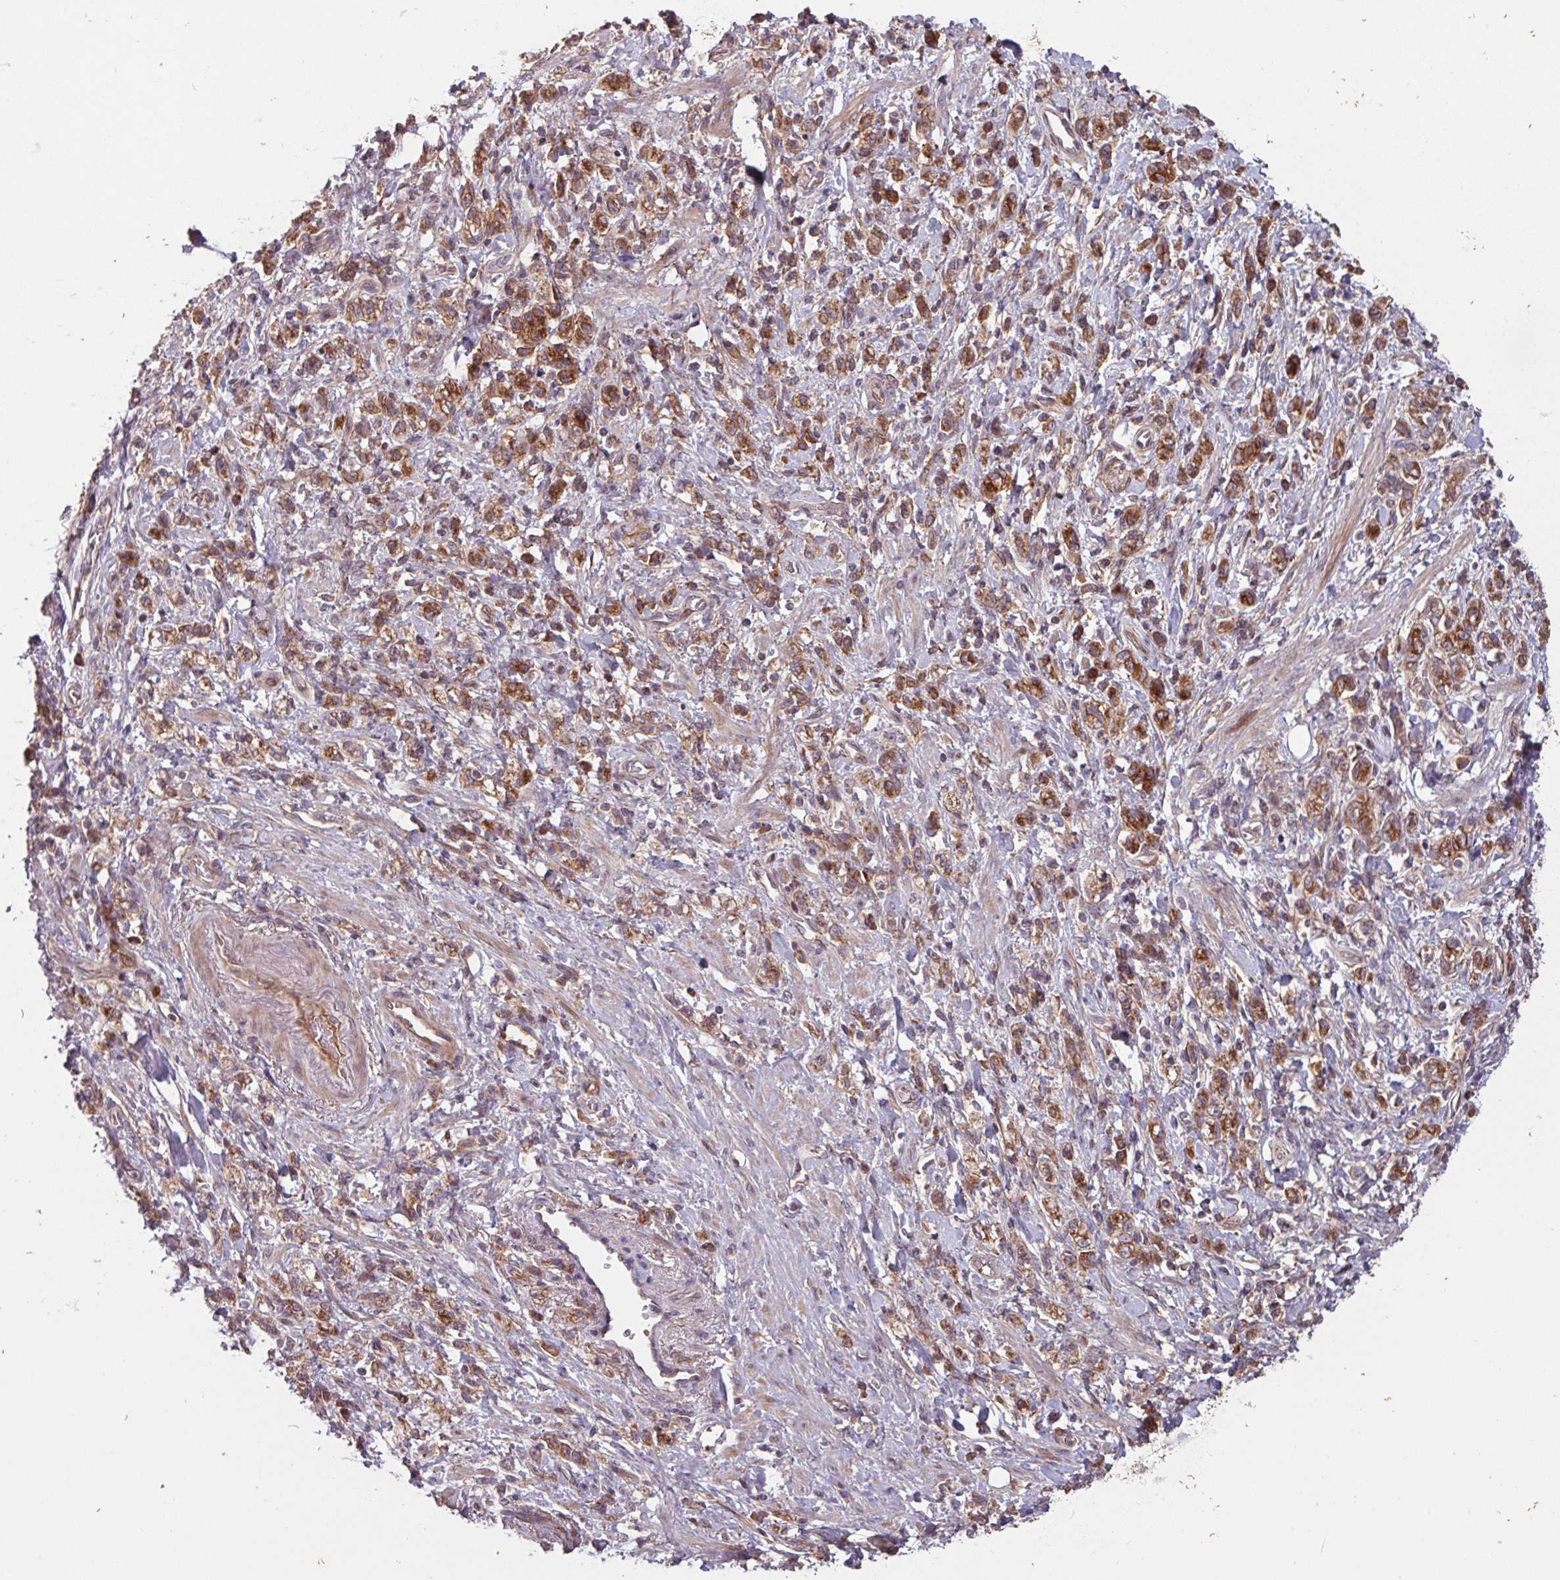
{"staining": {"intensity": "strong", "quantity": ">75%", "location": "cytoplasmic/membranous"}, "tissue": "stomach cancer", "cell_type": "Tumor cells", "image_type": "cancer", "snomed": [{"axis": "morphology", "description": "Adenocarcinoma, NOS"}, {"axis": "topography", "description": "Stomach"}], "caption": "Immunohistochemical staining of stomach adenocarcinoma exhibits strong cytoplasmic/membranous protein positivity in about >75% of tumor cells. The protein is shown in brown color, while the nuclei are stained blue.", "gene": "TMEM88", "patient": {"sex": "male", "age": 77}}